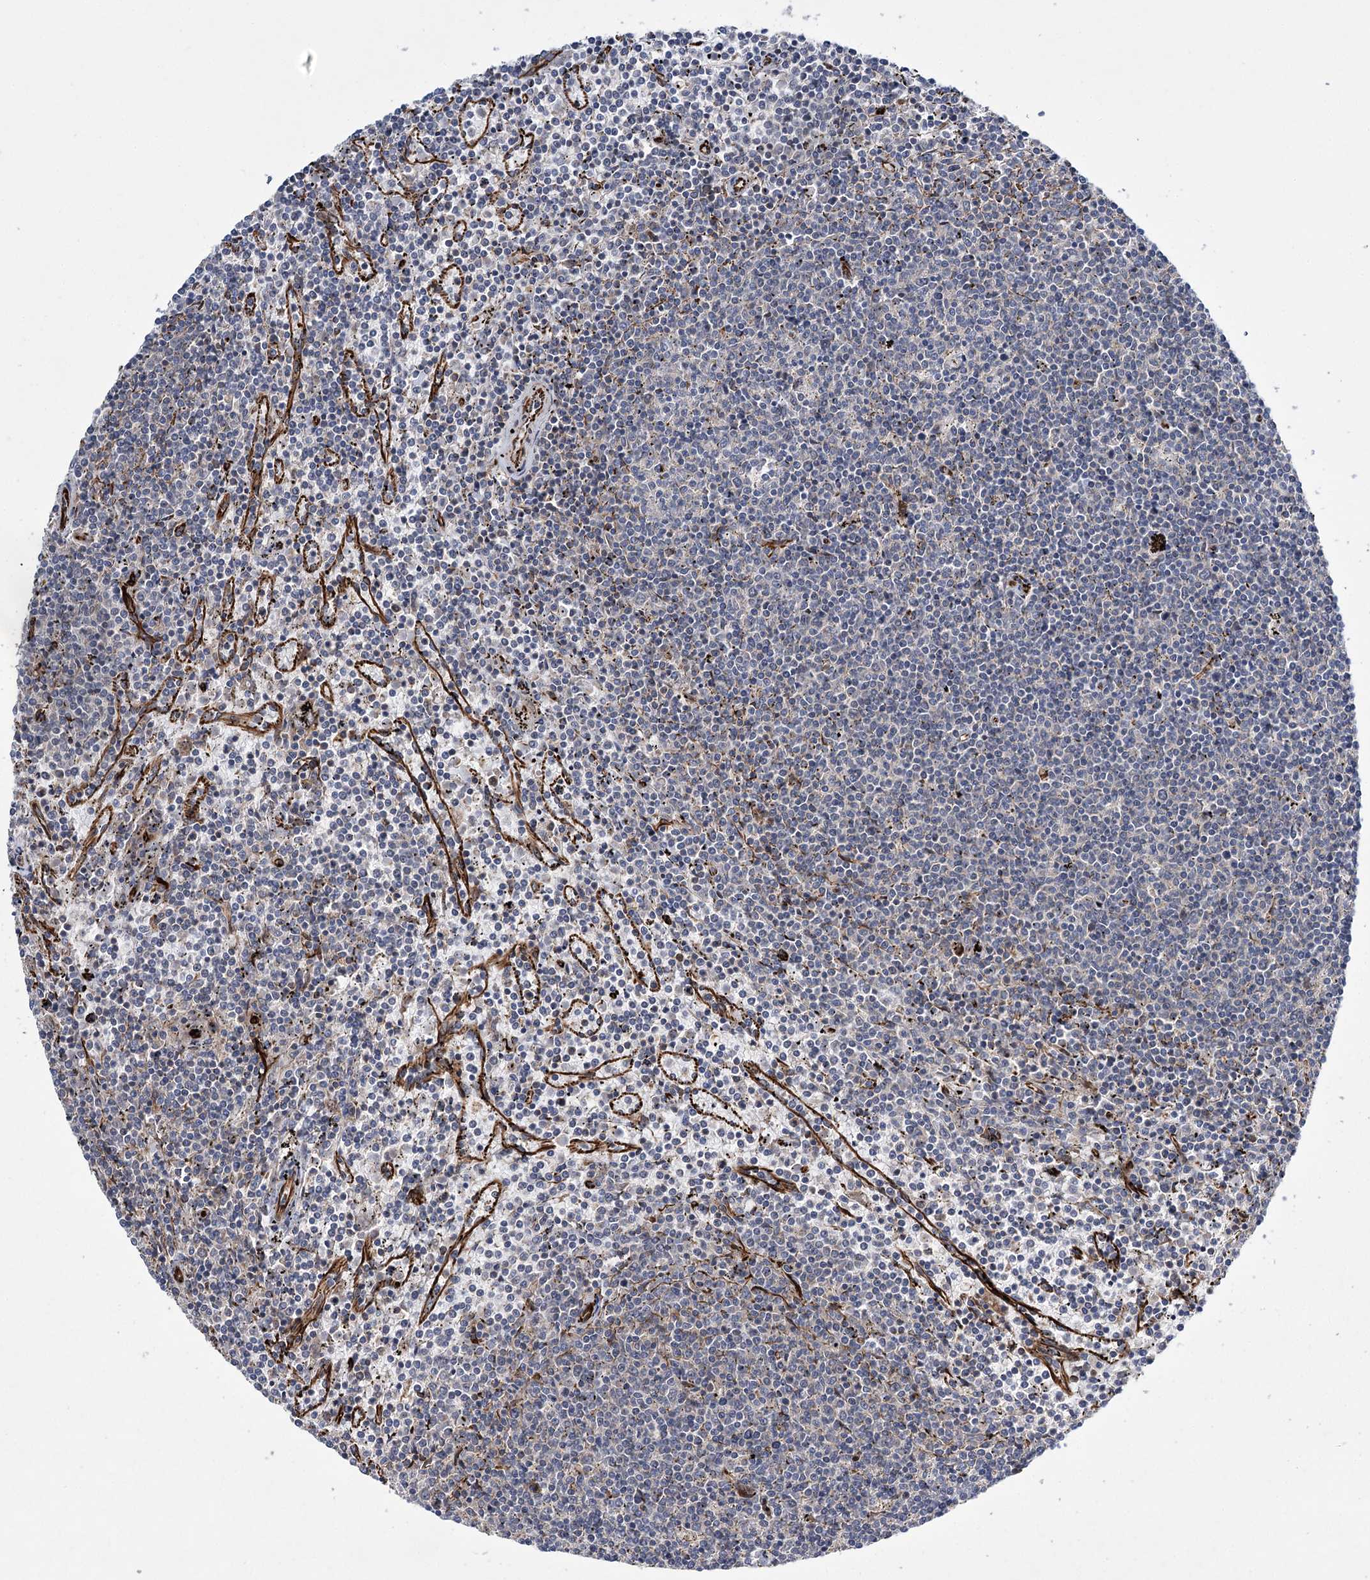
{"staining": {"intensity": "negative", "quantity": "none", "location": "none"}, "tissue": "lymphoma", "cell_type": "Tumor cells", "image_type": "cancer", "snomed": [{"axis": "morphology", "description": "Malignant lymphoma, non-Hodgkin's type, Low grade"}, {"axis": "topography", "description": "Spleen"}], "caption": "An immunohistochemistry (IHC) histopathology image of lymphoma is shown. There is no staining in tumor cells of lymphoma. The staining was performed using DAB to visualize the protein expression in brown, while the nuclei were stained in blue with hematoxylin (Magnification: 20x).", "gene": "DPEP2", "patient": {"sex": "female", "age": 50}}